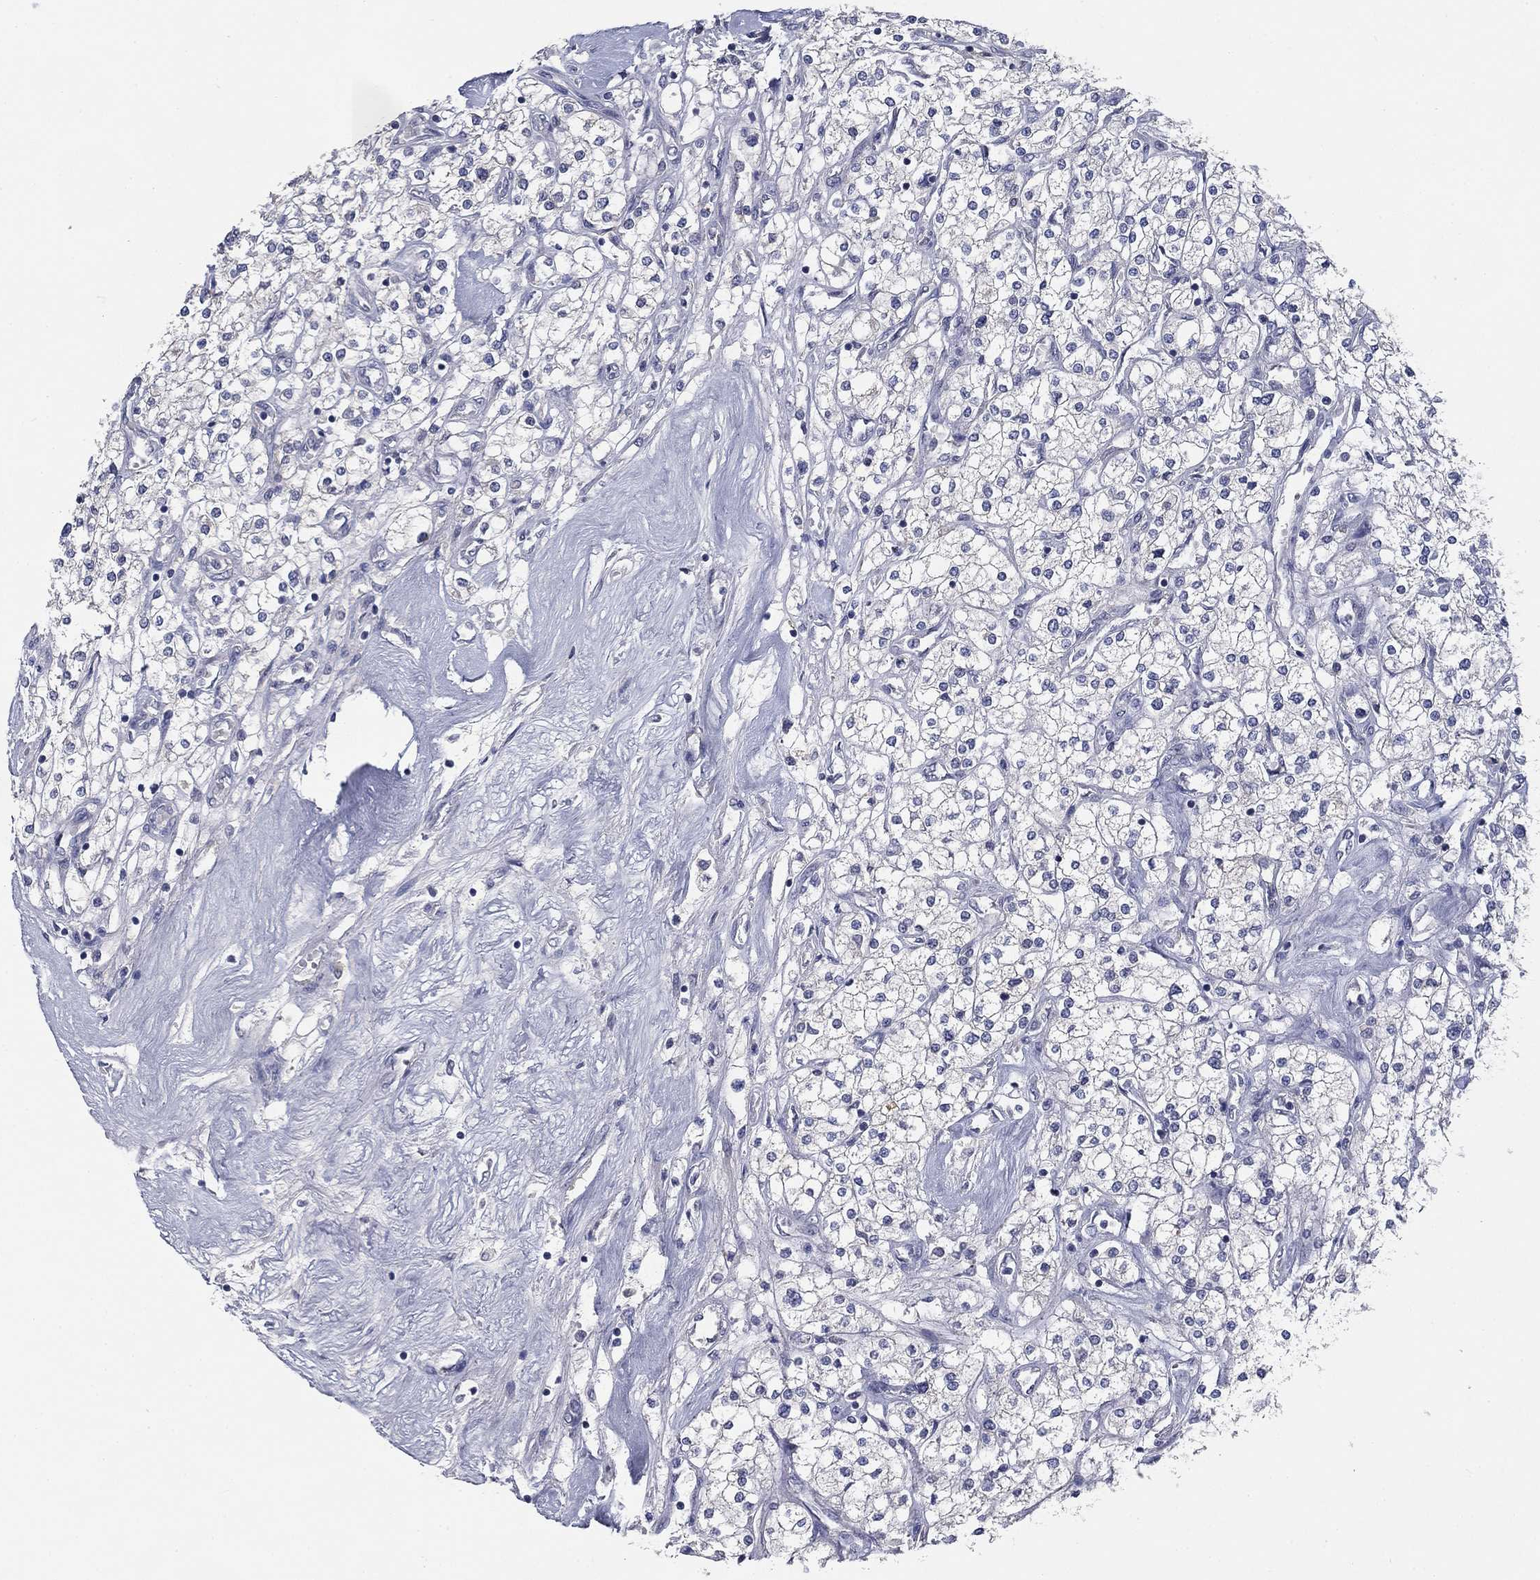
{"staining": {"intensity": "negative", "quantity": "none", "location": "none"}, "tissue": "renal cancer", "cell_type": "Tumor cells", "image_type": "cancer", "snomed": [{"axis": "morphology", "description": "Adenocarcinoma, NOS"}, {"axis": "topography", "description": "Kidney"}], "caption": "Tumor cells show no significant positivity in renal cancer. (DAB (3,3'-diaminobenzidine) immunohistochemistry (IHC), high magnification).", "gene": "CD274", "patient": {"sex": "male", "age": 80}}